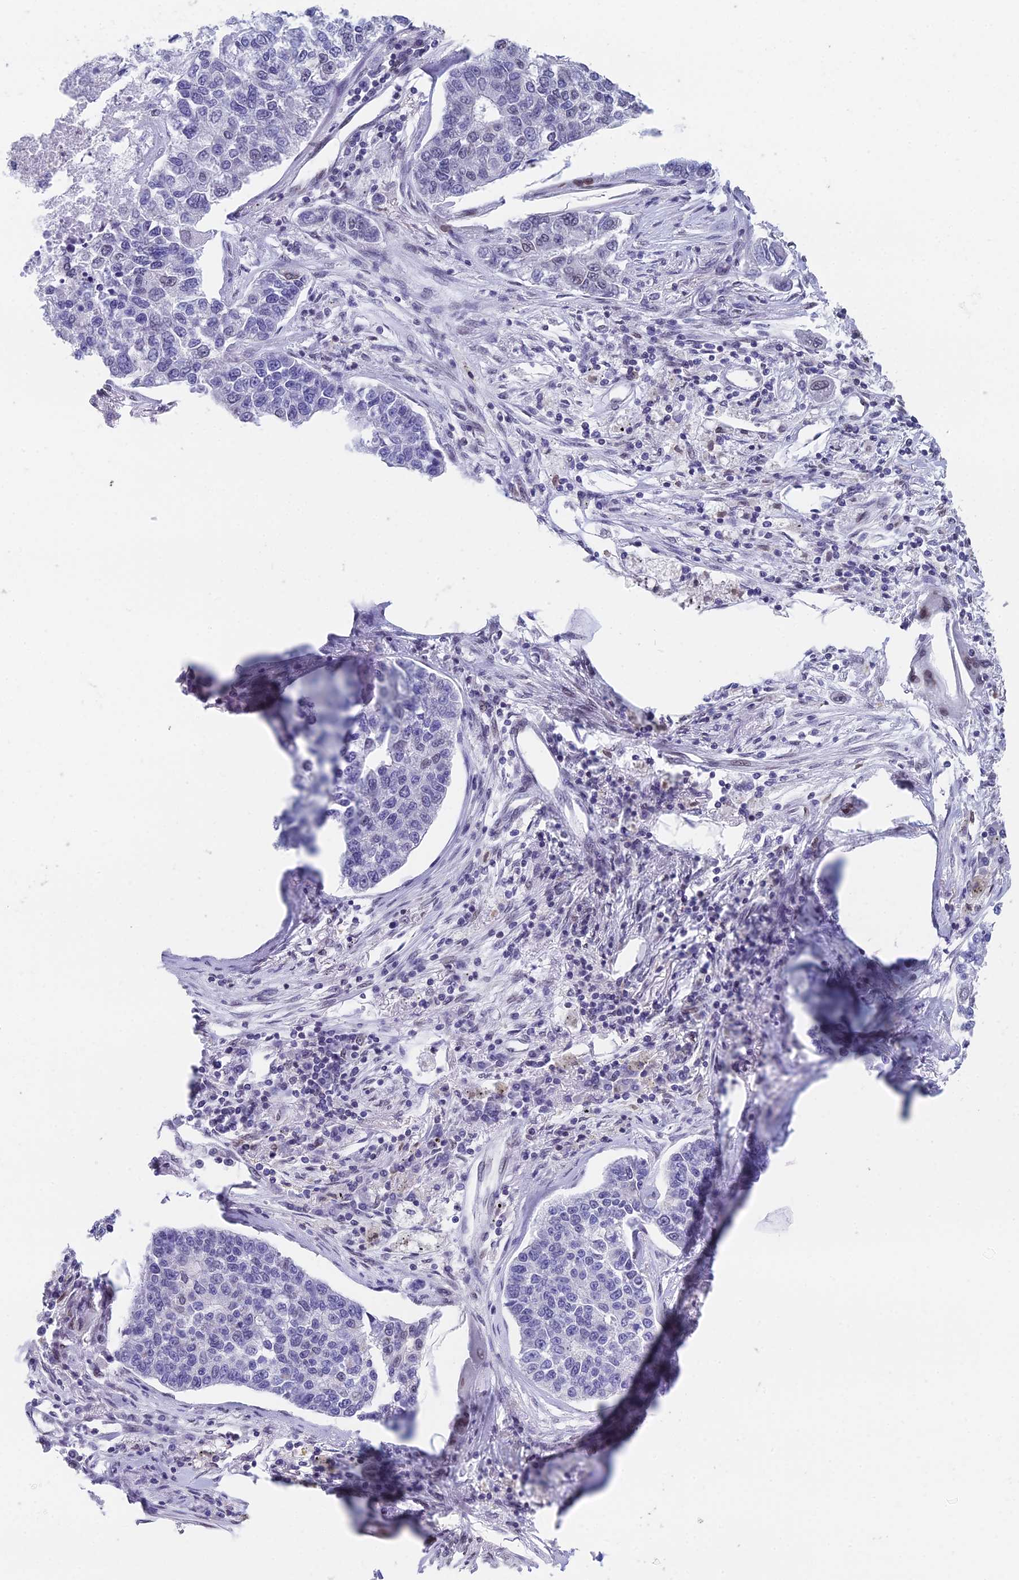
{"staining": {"intensity": "negative", "quantity": "none", "location": "none"}, "tissue": "lung cancer", "cell_type": "Tumor cells", "image_type": "cancer", "snomed": [{"axis": "morphology", "description": "Adenocarcinoma, NOS"}, {"axis": "topography", "description": "Lung"}], "caption": "Lung cancer (adenocarcinoma) stained for a protein using immunohistochemistry (IHC) demonstrates no positivity tumor cells.", "gene": "CCDC97", "patient": {"sex": "male", "age": 49}}